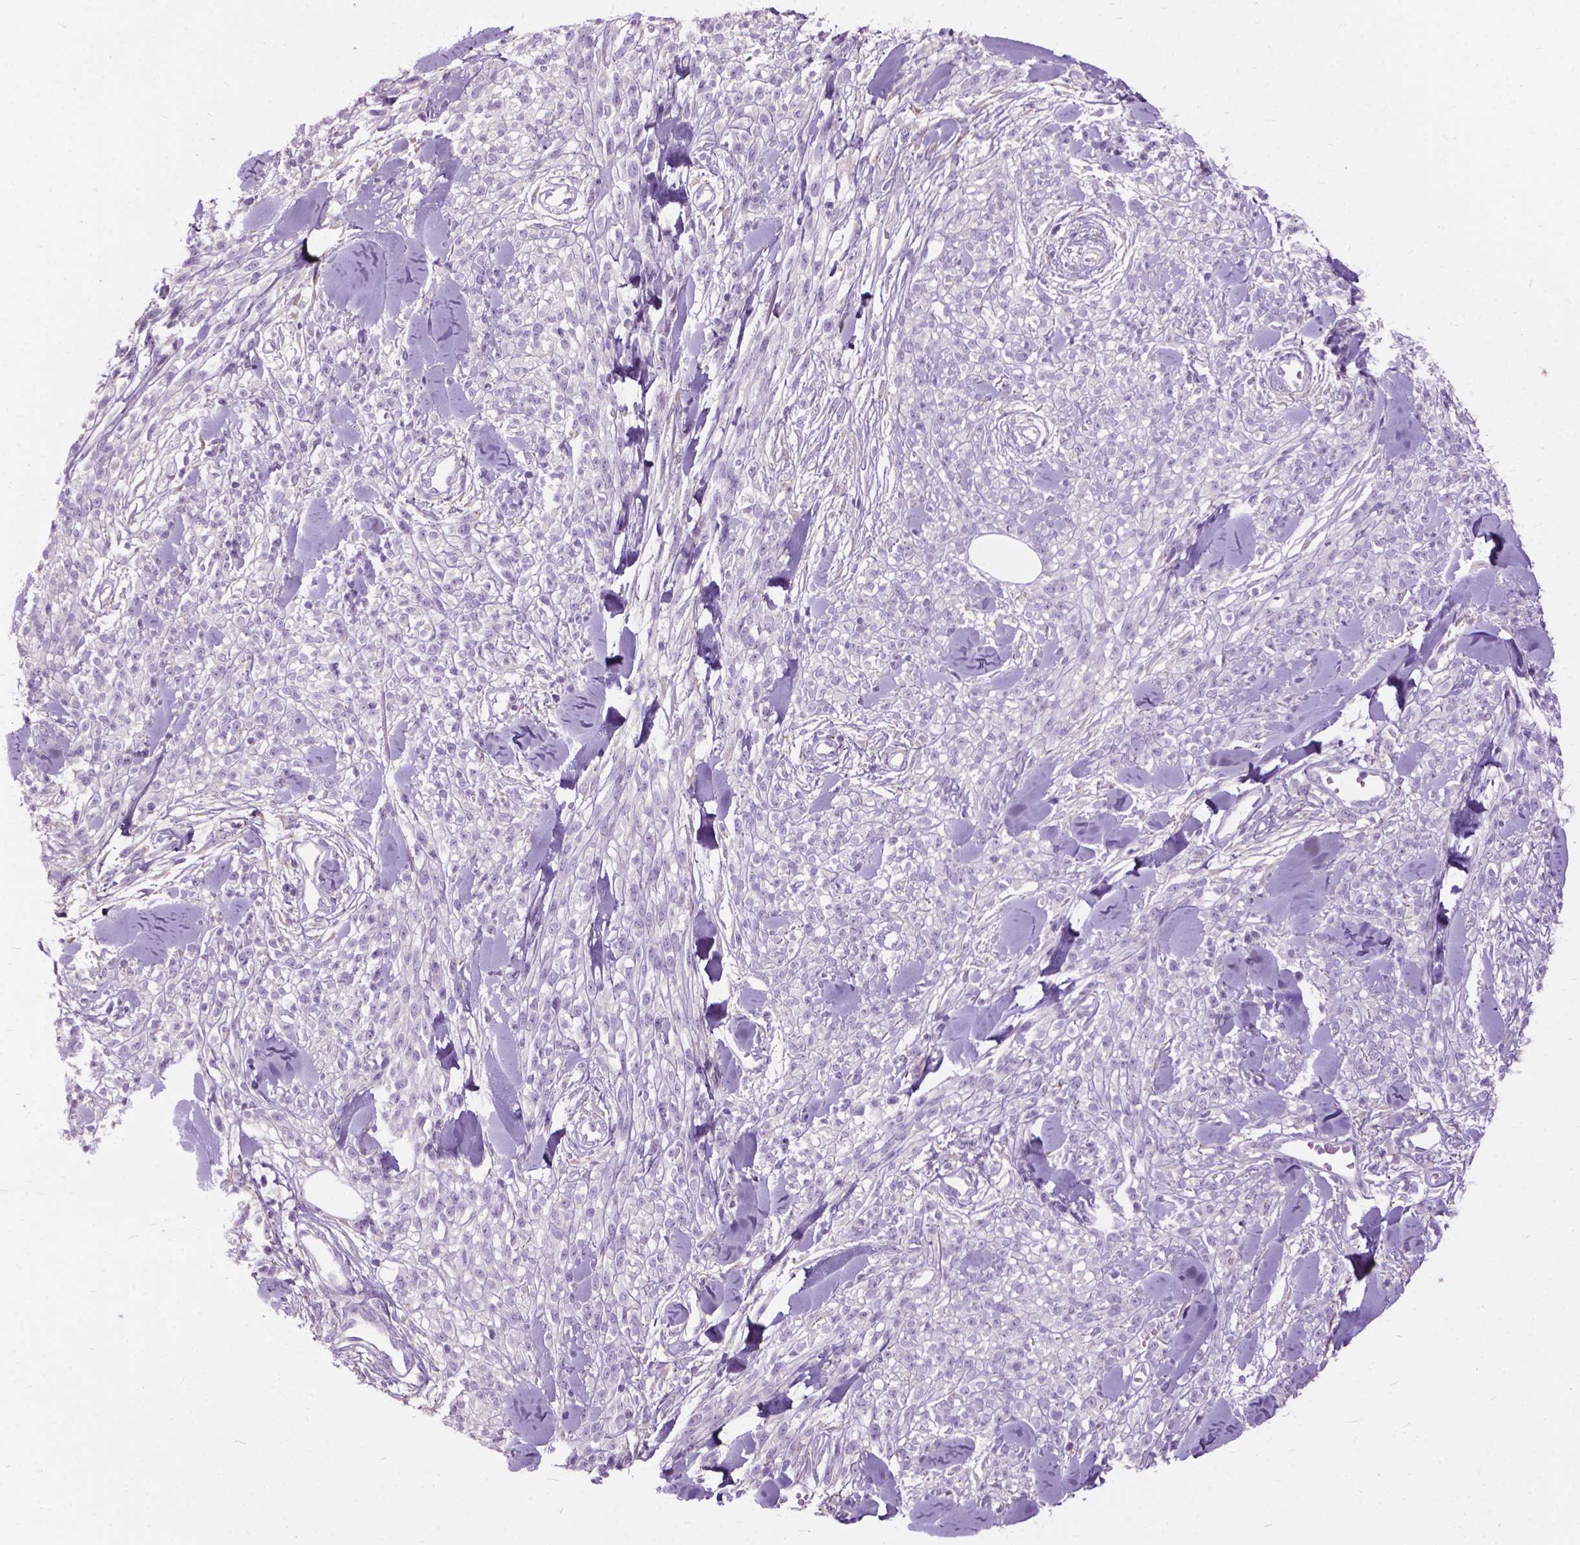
{"staining": {"intensity": "negative", "quantity": "none", "location": "none"}, "tissue": "melanoma", "cell_type": "Tumor cells", "image_type": "cancer", "snomed": [{"axis": "morphology", "description": "Malignant melanoma, NOS"}, {"axis": "topography", "description": "Skin"}, {"axis": "topography", "description": "Skin of trunk"}], "caption": "Malignant melanoma was stained to show a protein in brown. There is no significant expression in tumor cells.", "gene": "PRR35", "patient": {"sex": "male", "age": 74}}